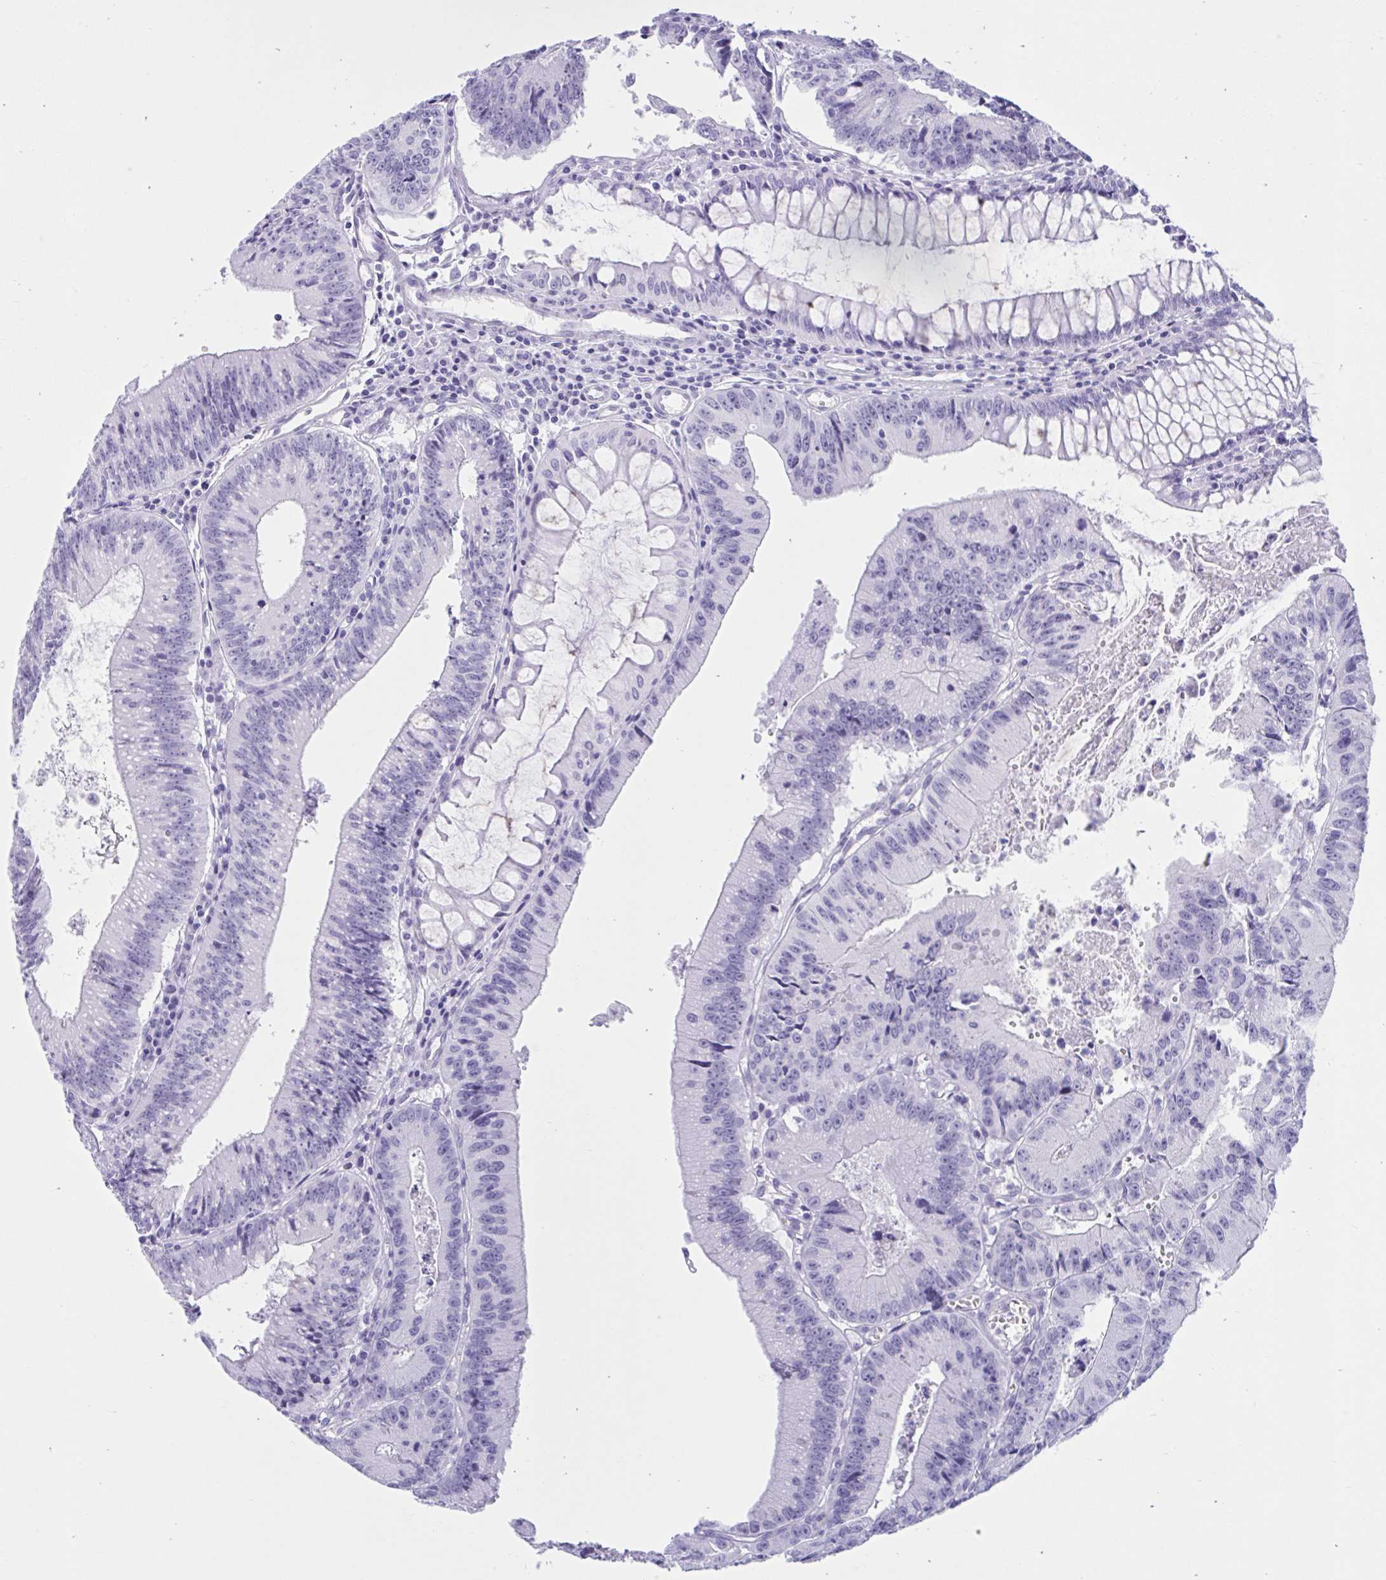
{"staining": {"intensity": "negative", "quantity": "none", "location": "none"}, "tissue": "colorectal cancer", "cell_type": "Tumor cells", "image_type": "cancer", "snomed": [{"axis": "morphology", "description": "Adenocarcinoma, NOS"}, {"axis": "topography", "description": "Rectum"}], "caption": "This is a histopathology image of immunohistochemistry (IHC) staining of colorectal cancer (adenocarcinoma), which shows no expression in tumor cells.", "gene": "TMEM35A", "patient": {"sex": "female", "age": 81}}